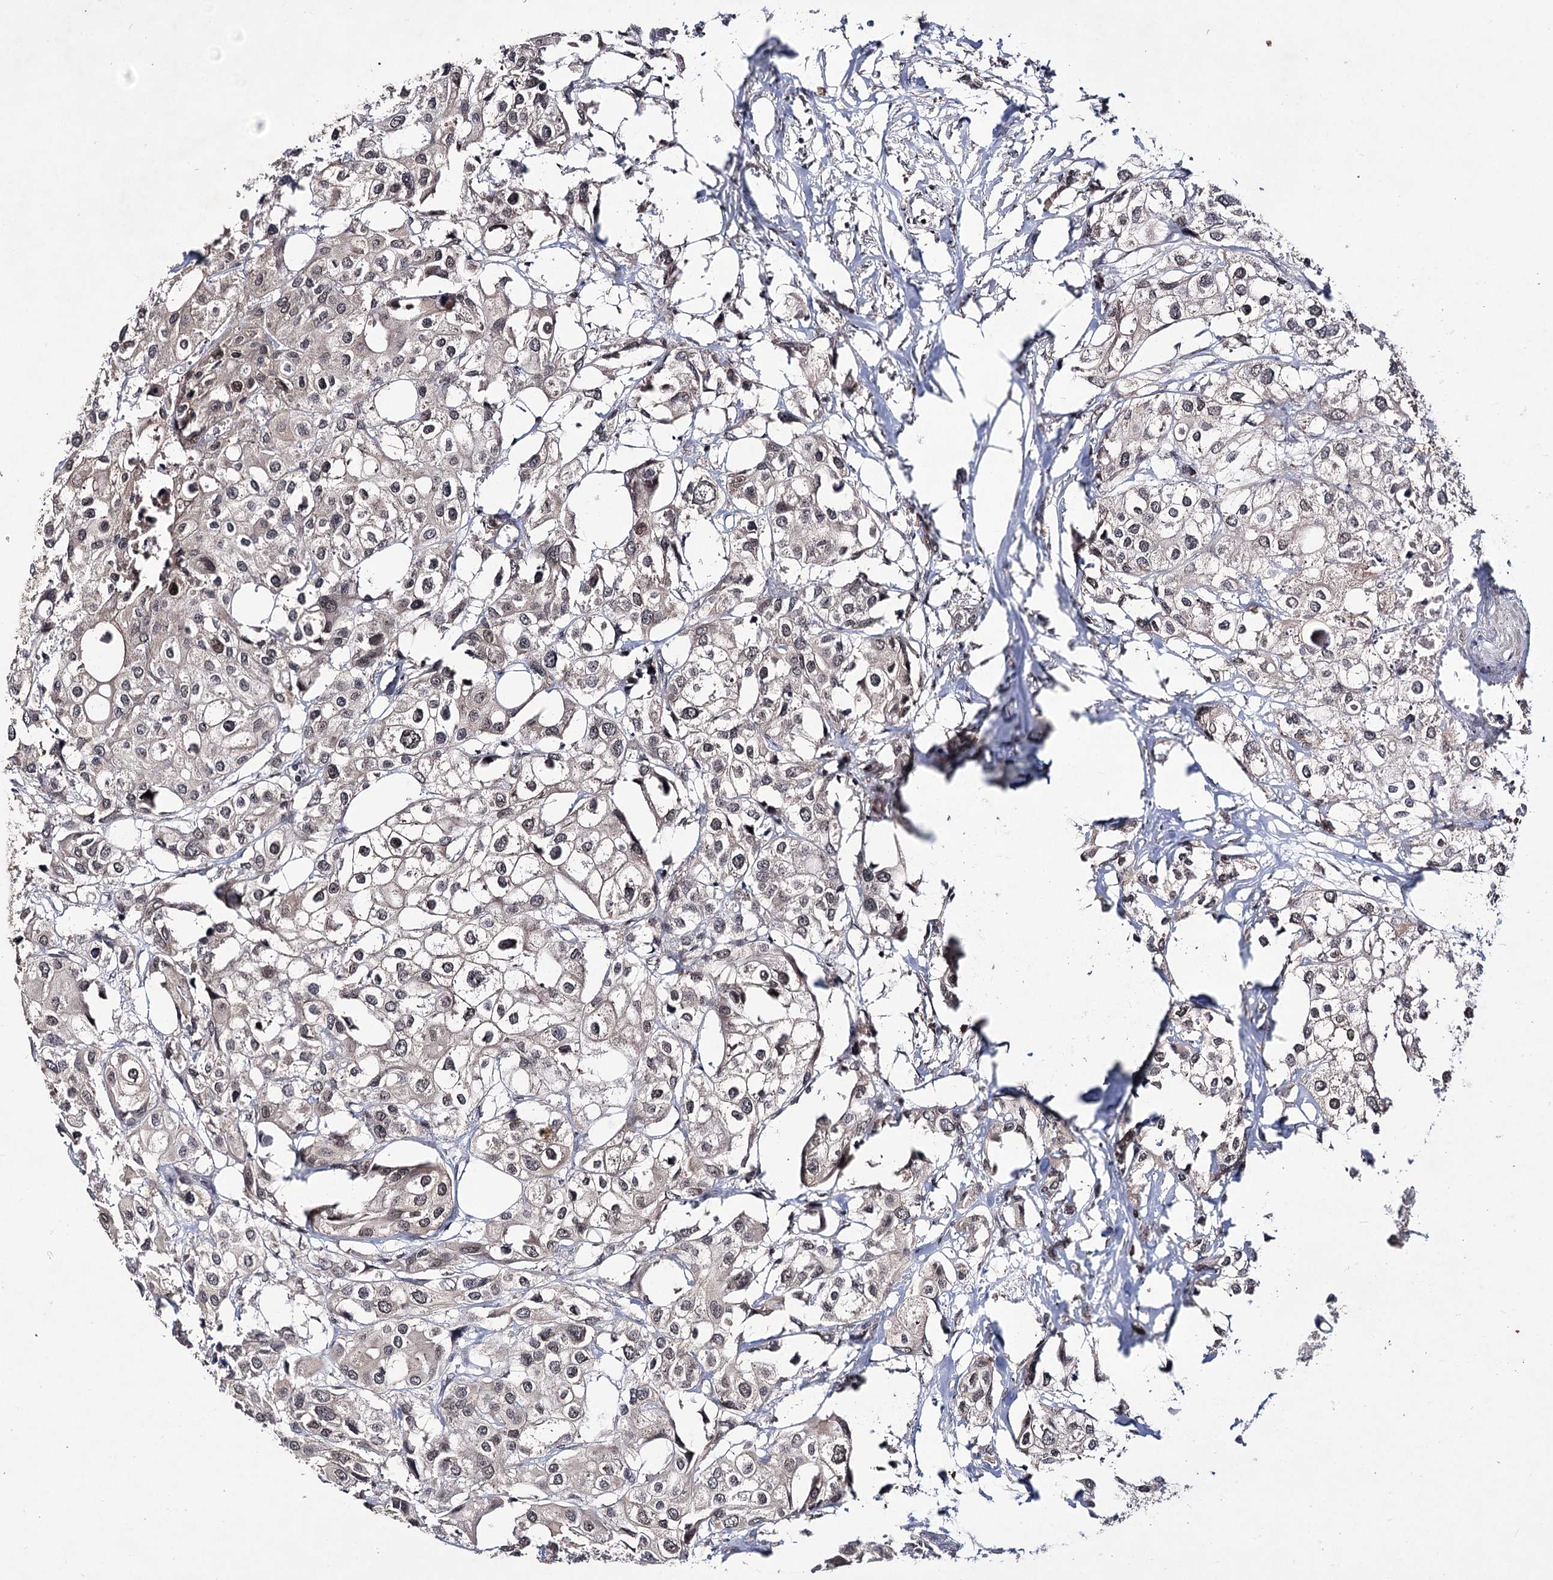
{"staining": {"intensity": "moderate", "quantity": "25%-75%", "location": "cytoplasmic/membranous,nuclear"}, "tissue": "urothelial cancer", "cell_type": "Tumor cells", "image_type": "cancer", "snomed": [{"axis": "morphology", "description": "Urothelial carcinoma, High grade"}, {"axis": "topography", "description": "Urinary bladder"}], "caption": "High-grade urothelial carcinoma was stained to show a protein in brown. There is medium levels of moderate cytoplasmic/membranous and nuclear expression in about 25%-75% of tumor cells.", "gene": "VGLL4", "patient": {"sex": "male", "age": 64}}